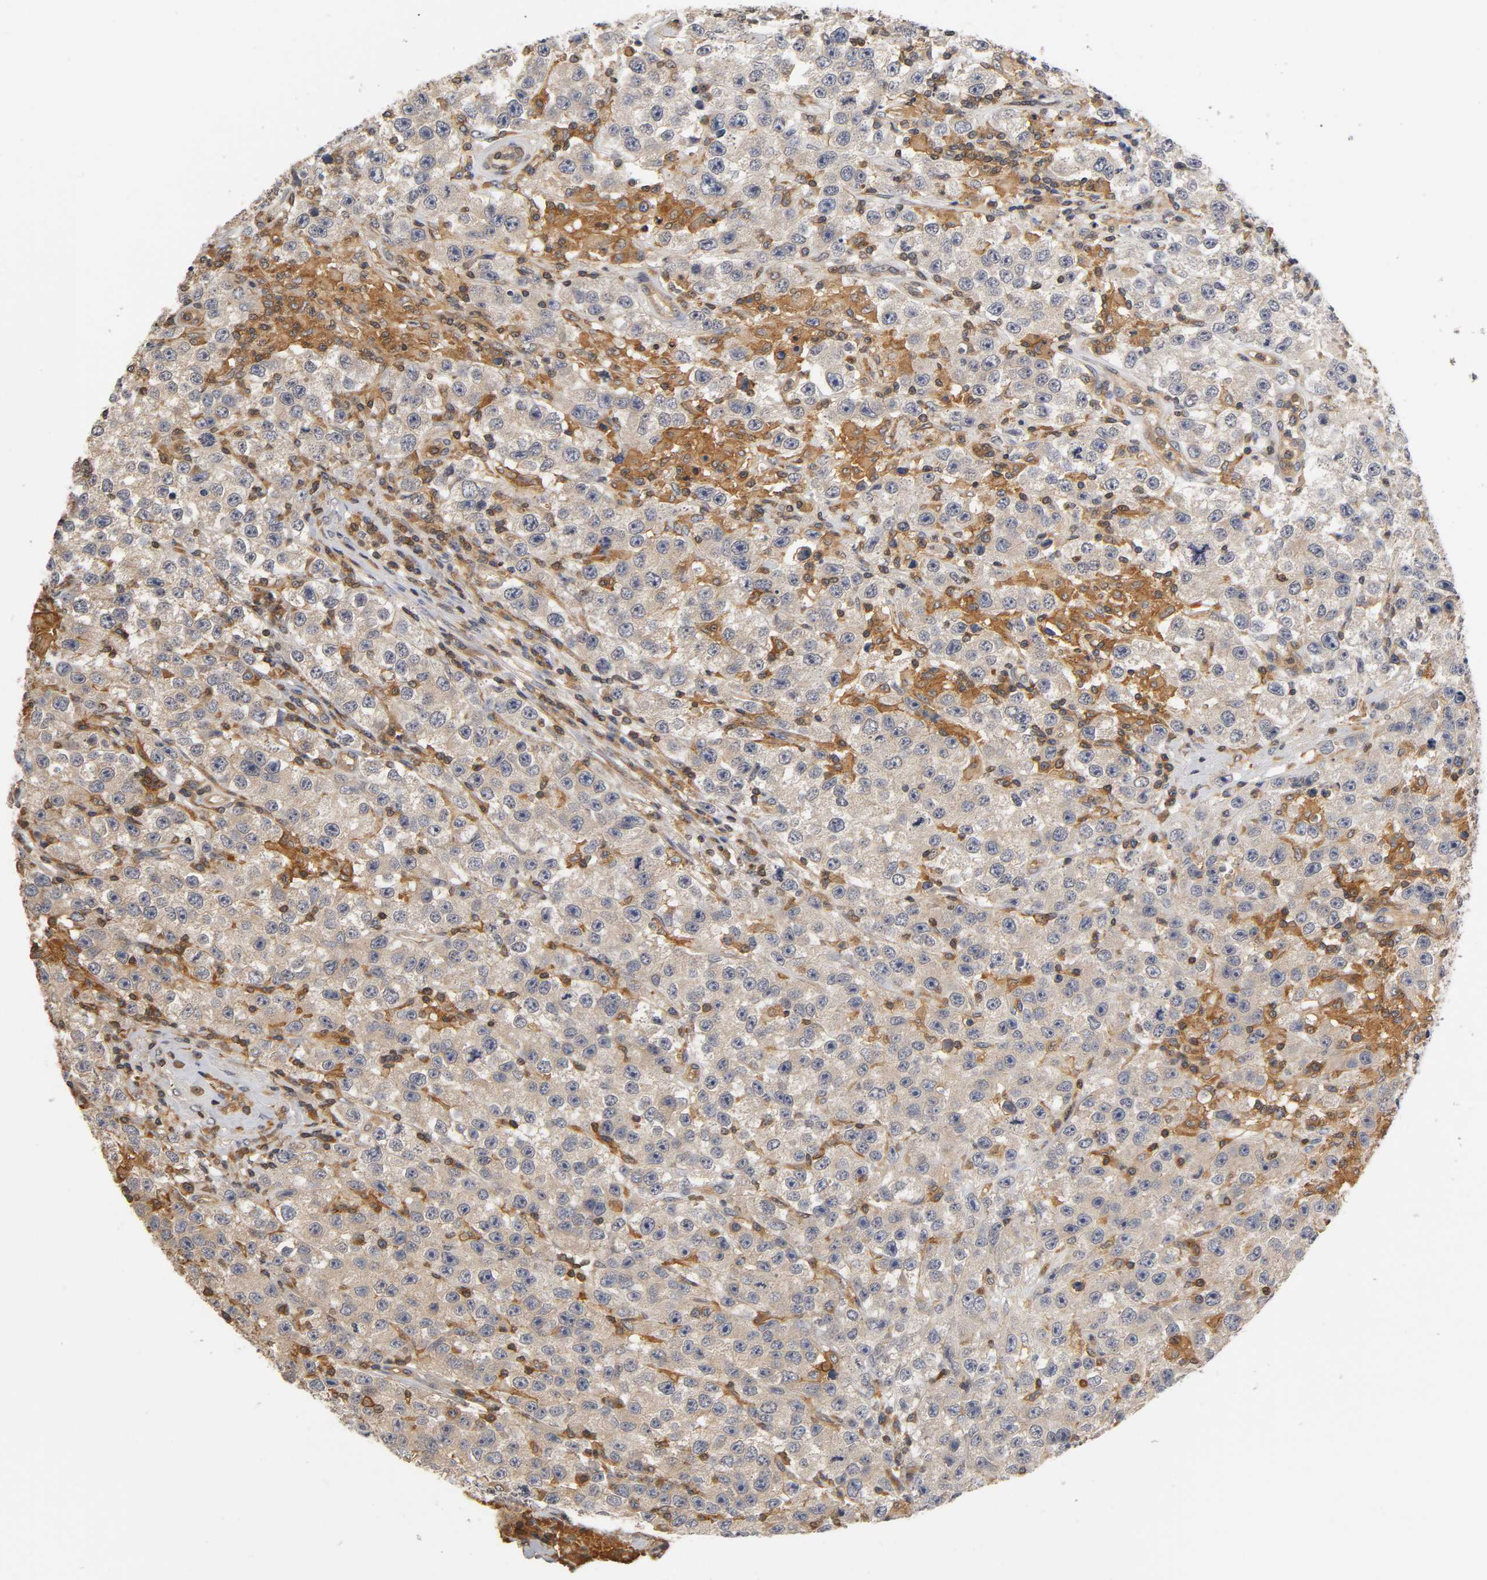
{"staining": {"intensity": "moderate", "quantity": ">75%", "location": "cytoplasmic/membranous"}, "tissue": "testis cancer", "cell_type": "Tumor cells", "image_type": "cancer", "snomed": [{"axis": "morphology", "description": "Seminoma, NOS"}, {"axis": "topography", "description": "Testis"}], "caption": "Protein analysis of testis cancer tissue demonstrates moderate cytoplasmic/membranous expression in about >75% of tumor cells.", "gene": "ACTR2", "patient": {"sex": "male", "age": 52}}